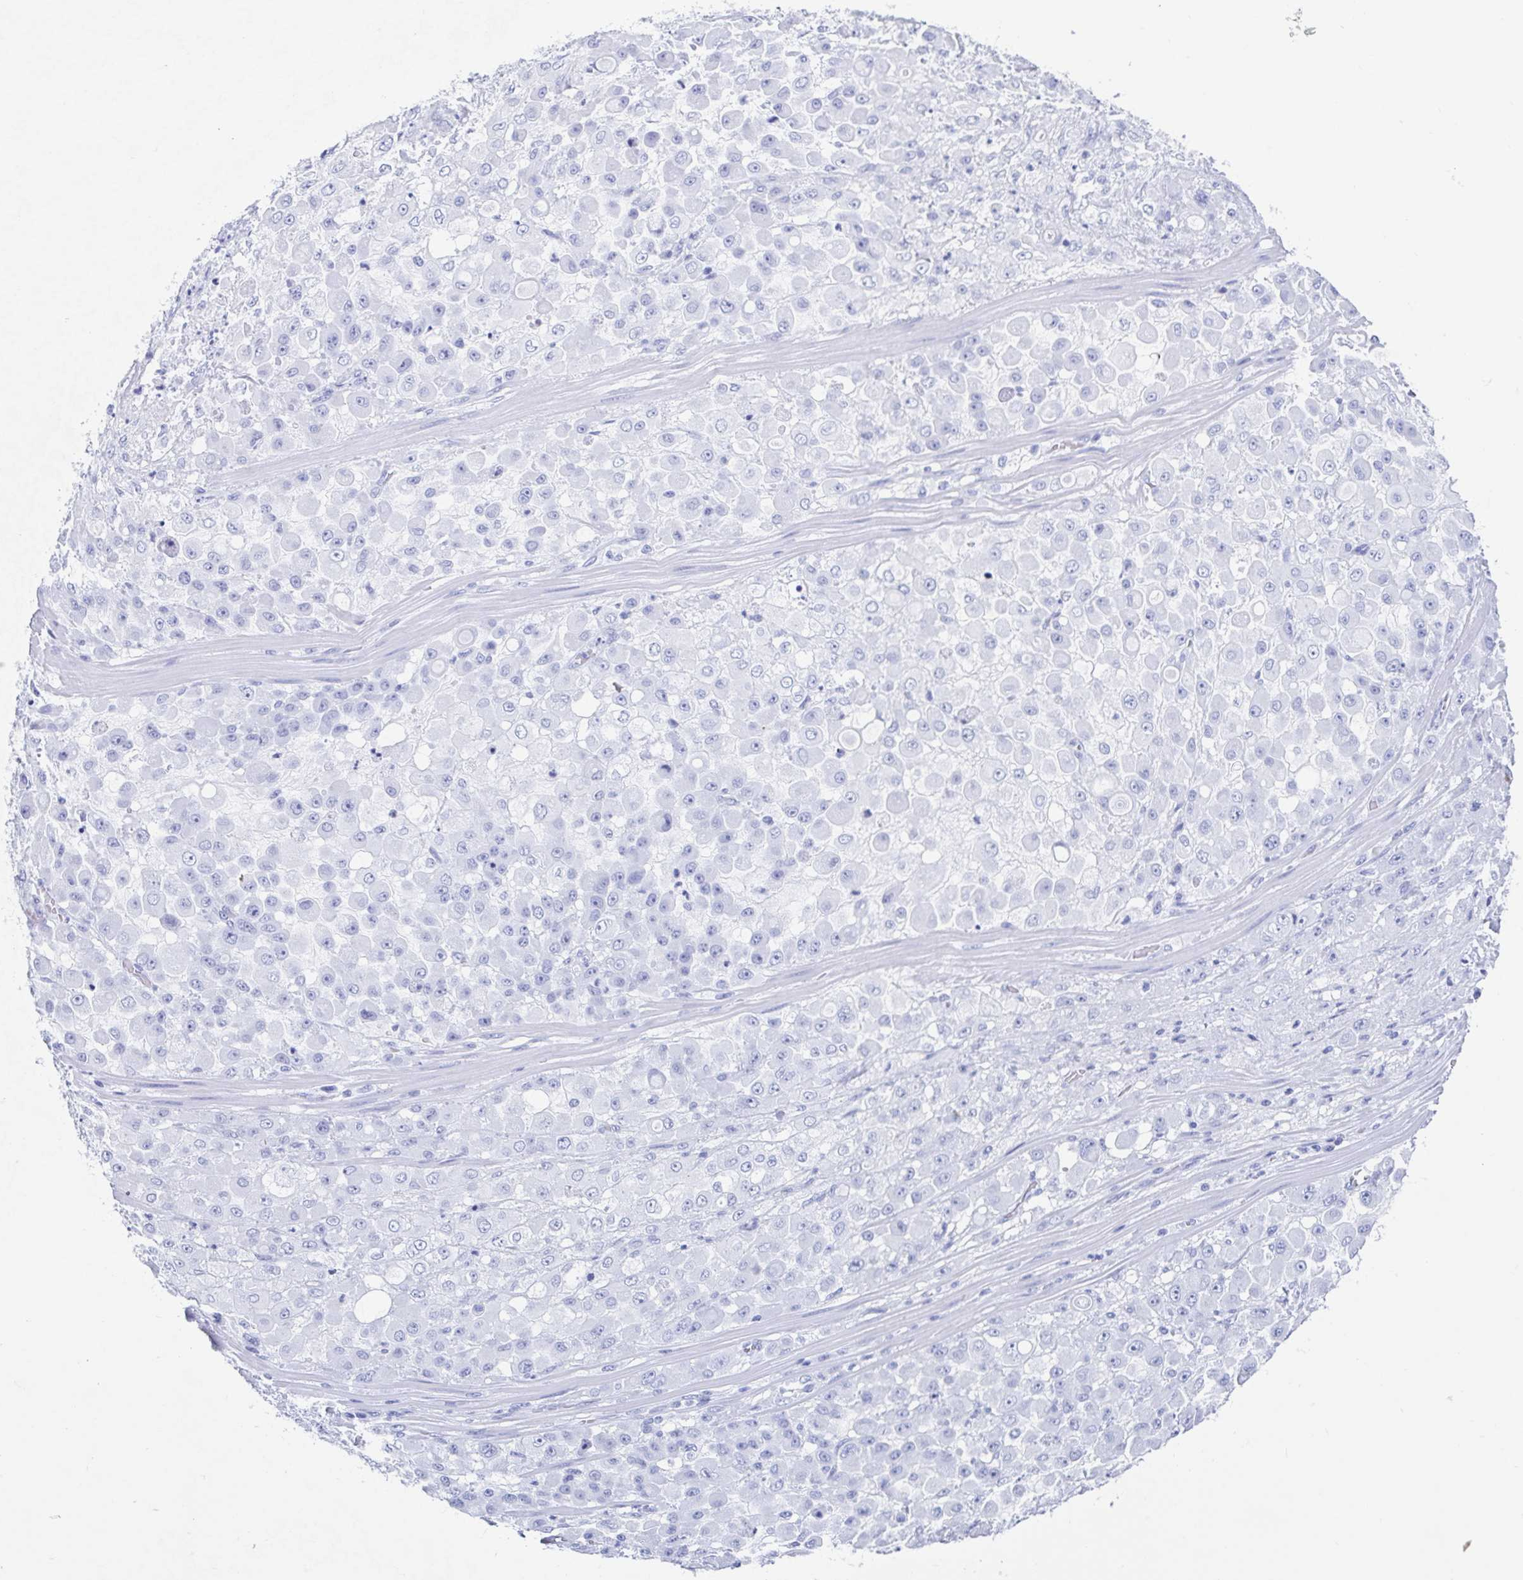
{"staining": {"intensity": "negative", "quantity": "none", "location": "none"}, "tissue": "stomach cancer", "cell_type": "Tumor cells", "image_type": "cancer", "snomed": [{"axis": "morphology", "description": "Adenocarcinoma, NOS"}, {"axis": "topography", "description": "Stomach"}], "caption": "Immunohistochemical staining of human stomach cancer (adenocarcinoma) demonstrates no significant expression in tumor cells. (Immunohistochemistry, brightfield microscopy, high magnification).", "gene": "HDGFL1", "patient": {"sex": "female", "age": 76}}